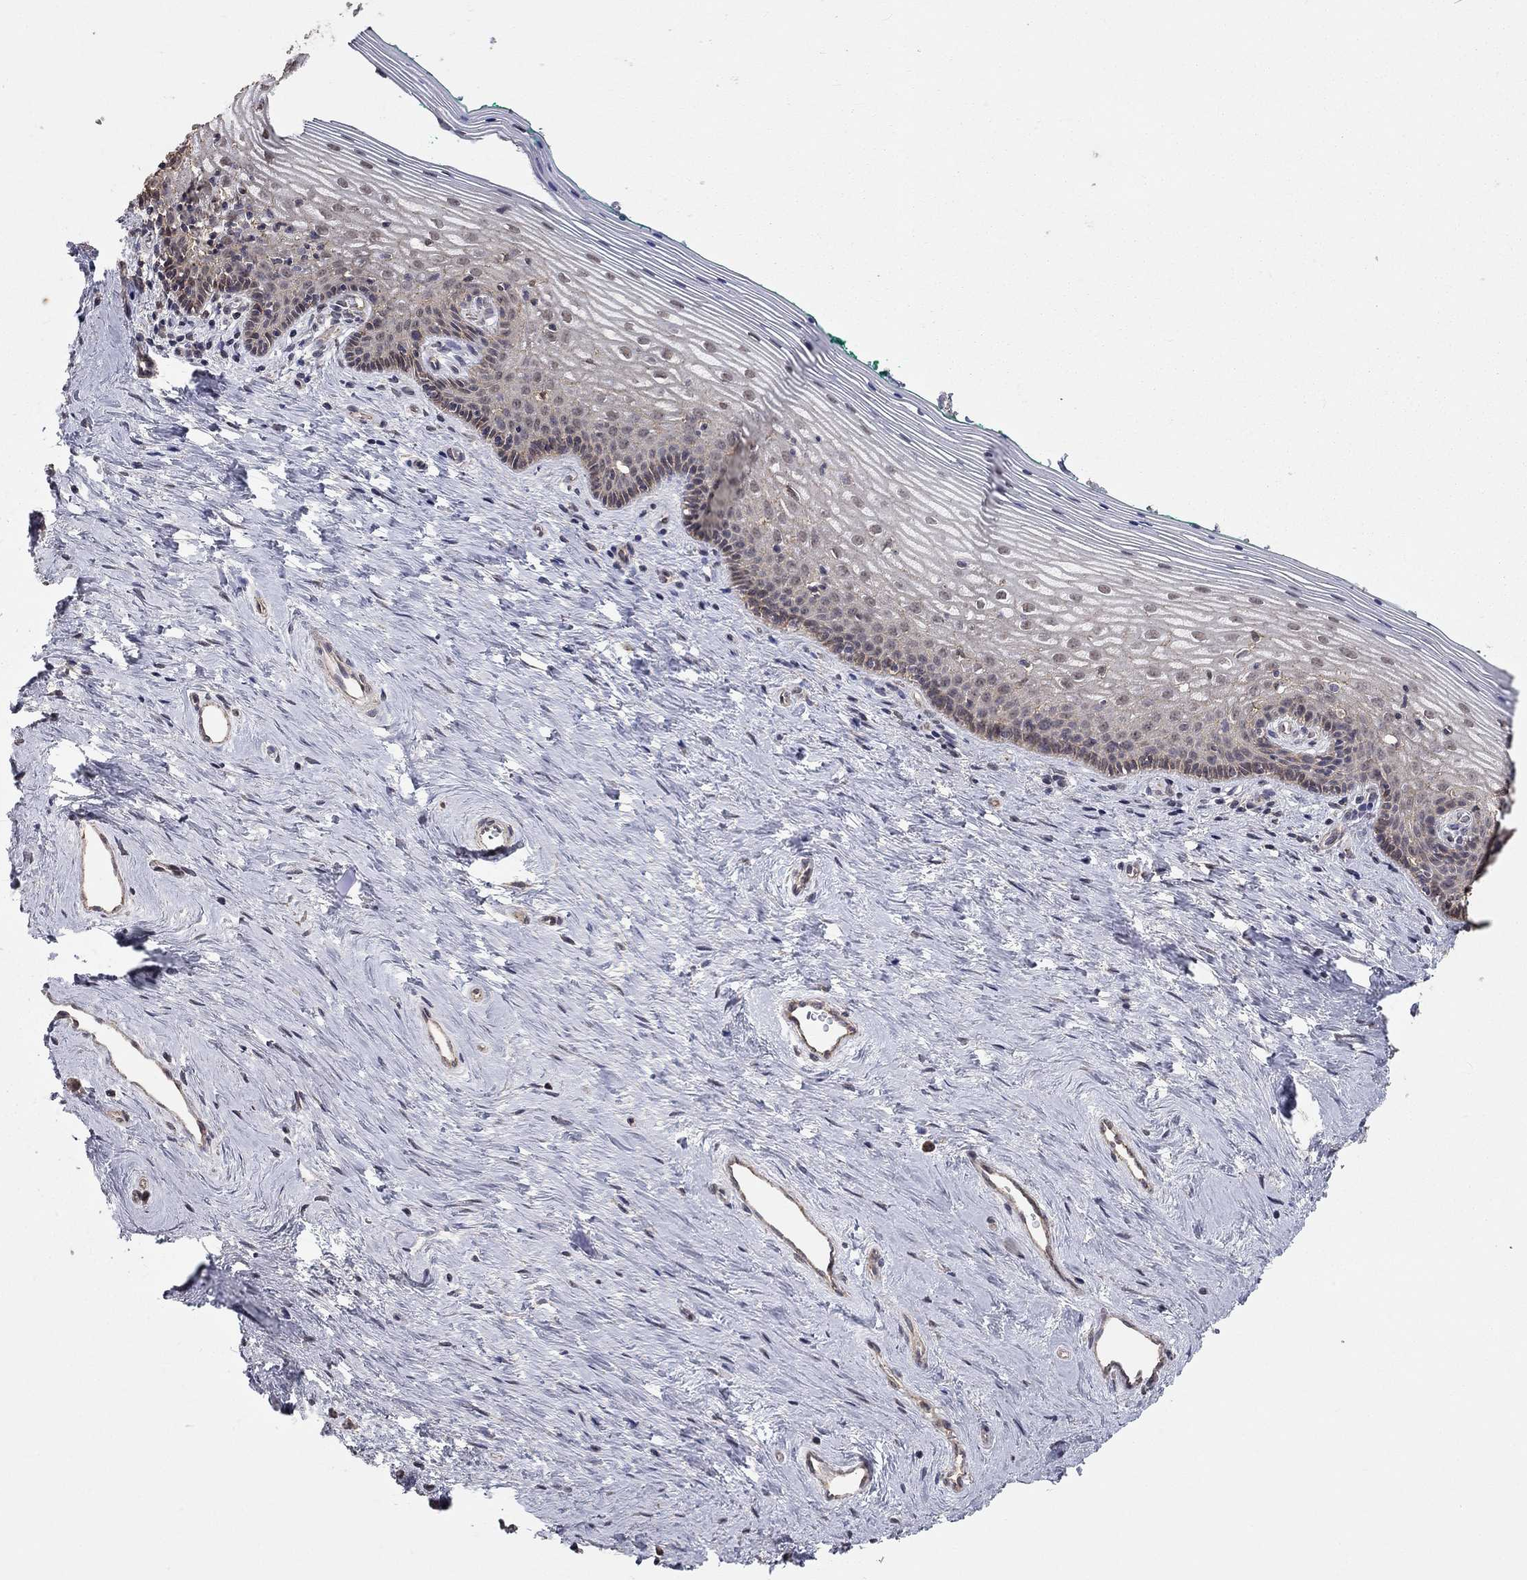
{"staining": {"intensity": "strong", "quantity": "25%-75%", "location": "cytoplasmic/membranous"}, "tissue": "vagina", "cell_type": "Squamous epithelial cells", "image_type": "normal", "snomed": [{"axis": "morphology", "description": "Normal tissue, NOS"}, {"axis": "topography", "description": "Vagina"}], "caption": "Strong cytoplasmic/membranous positivity for a protein is present in approximately 25%-75% of squamous epithelial cells of benign vagina using IHC.", "gene": "ANKRA2", "patient": {"sex": "female", "age": 45}}